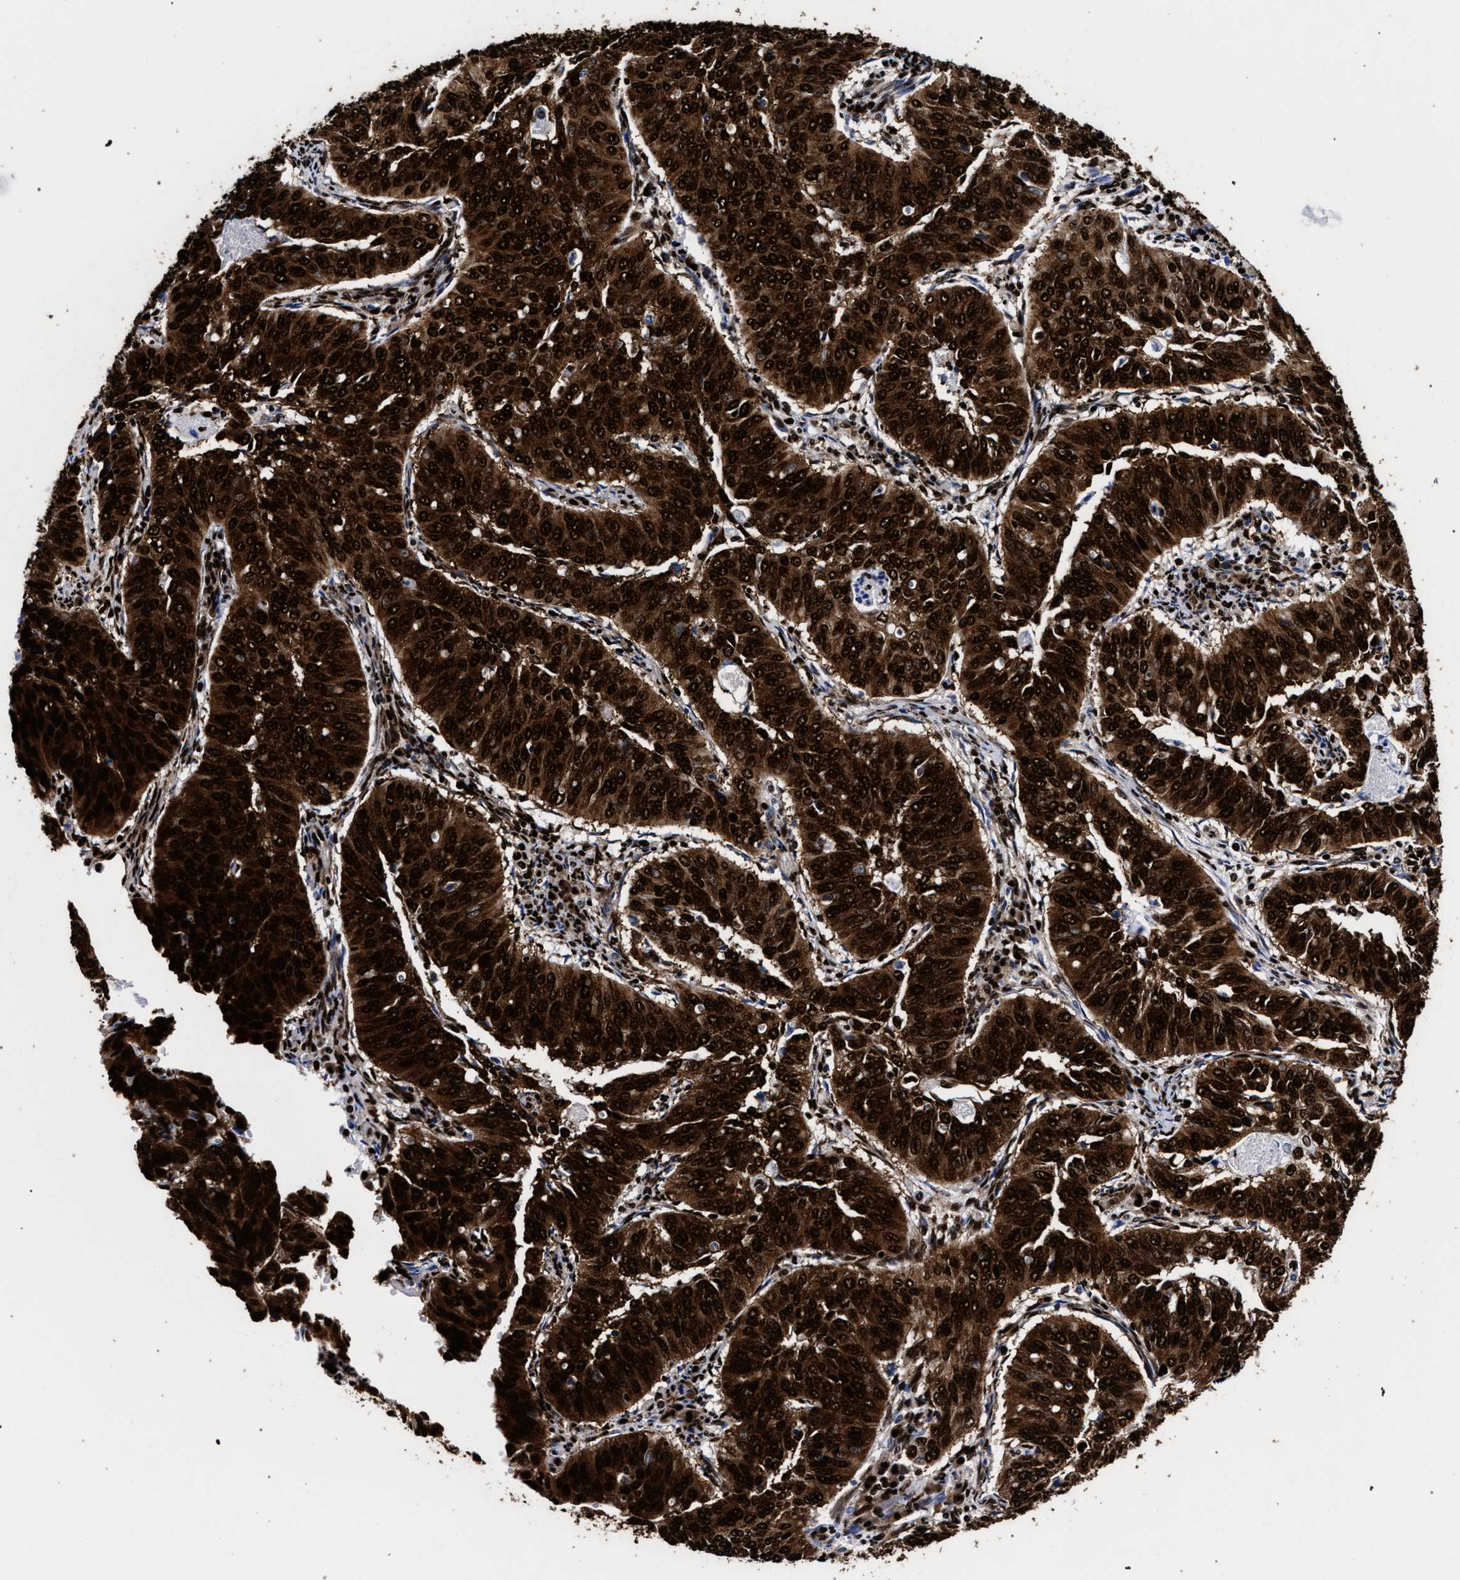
{"staining": {"intensity": "strong", "quantity": ">75%", "location": "cytoplasmic/membranous,nuclear"}, "tissue": "cervical cancer", "cell_type": "Tumor cells", "image_type": "cancer", "snomed": [{"axis": "morphology", "description": "Normal tissue, NOS"}, {"axis": "morphology", "description": "Squamous cell carcinoma, NOS"}, {"axis": "topography", "description": "Cervix"}], "caption": "DAB immunohistochemical staining of cervical squamous cell carcinoma demonstrates strong cytoplasmic/membranous and nuclear protein positivity in approximately >75% of tumor cells. (Brightfield microscopy of DAB IHC at high magnification).", "gene": "HNRNPA1", "patient": {"sex": "female", "age": 39}}